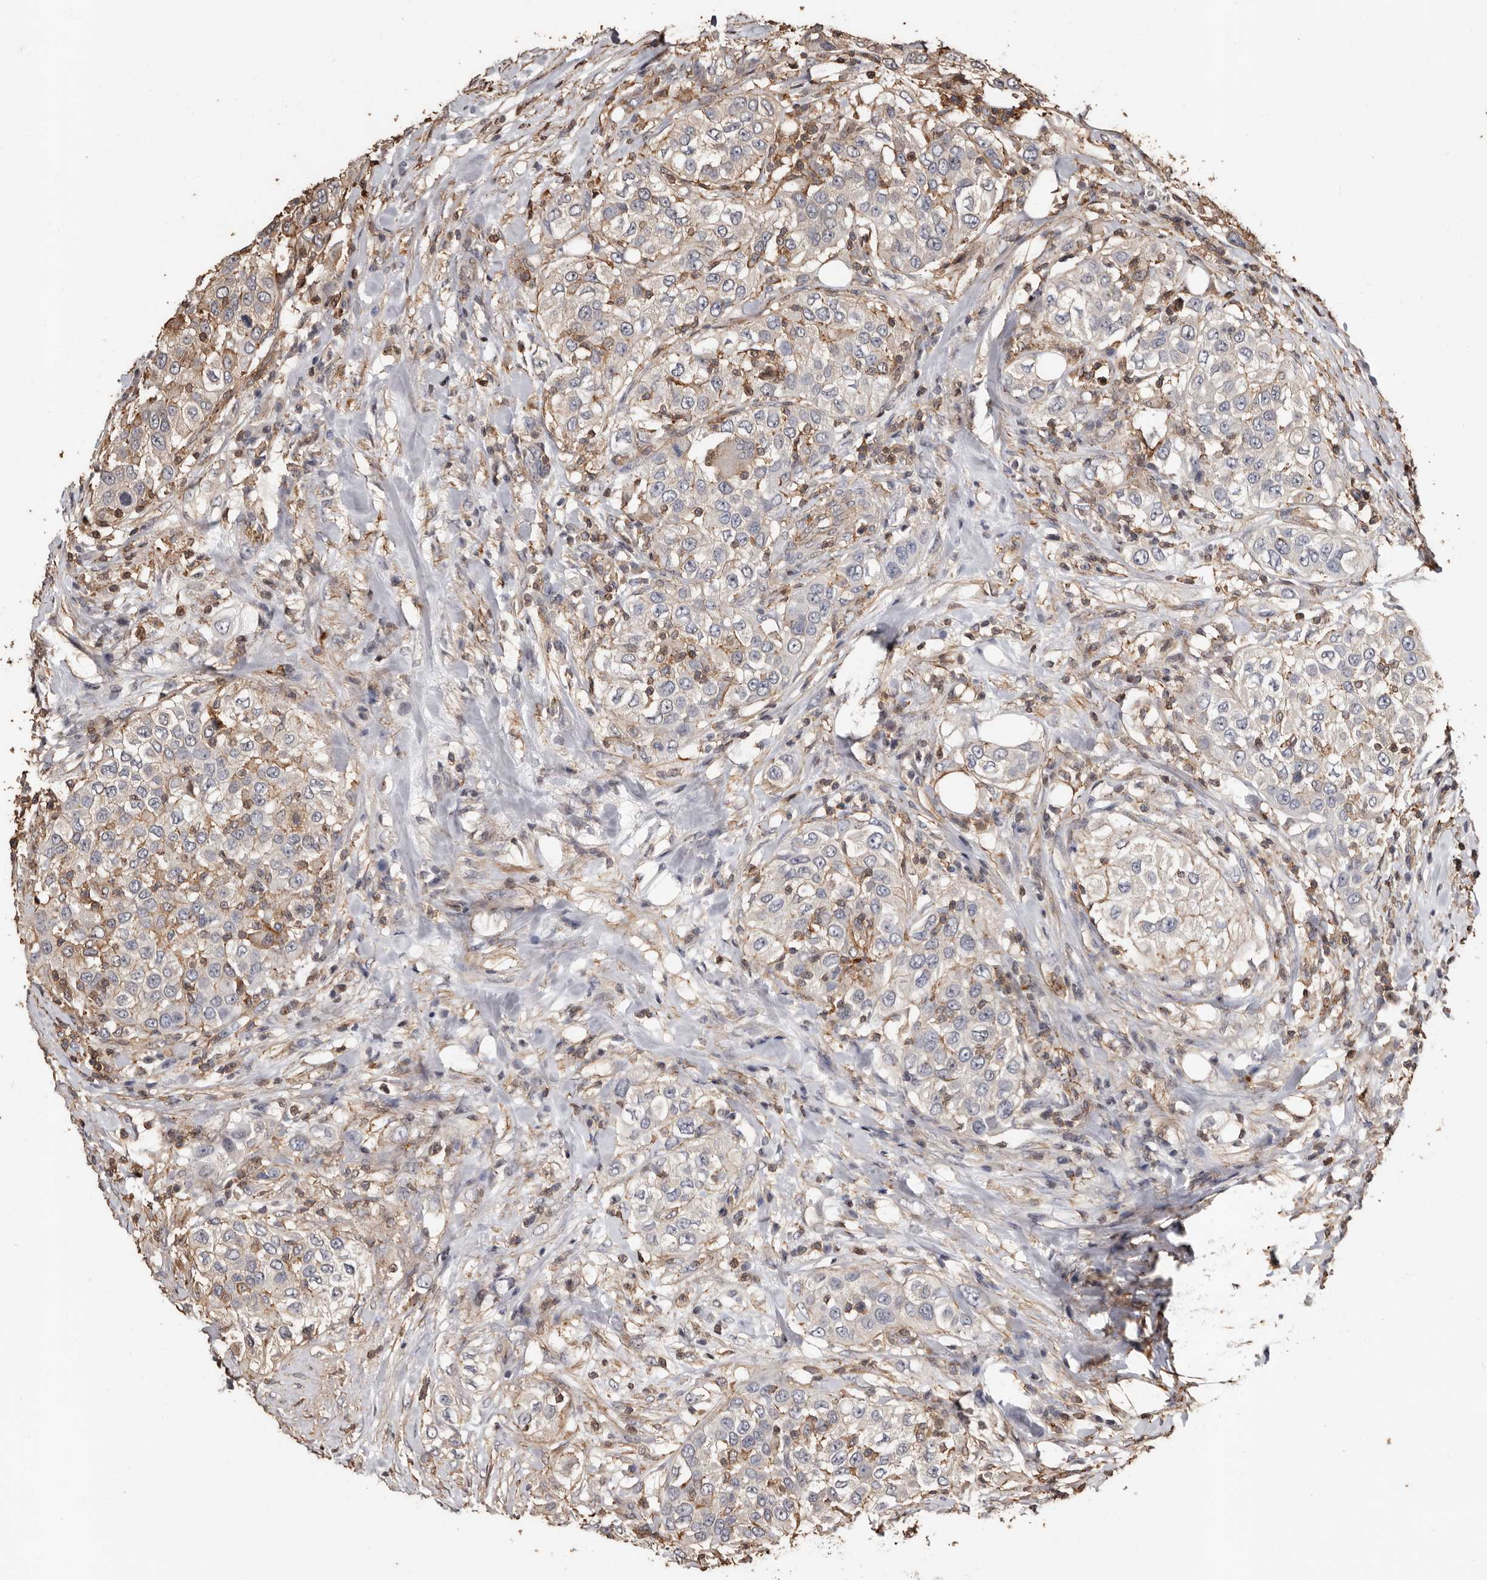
{"staining": {"intensity": "weak", "quantity": "<25%", "location": "cytoplasmic/membranous"}, "tissue": "urothelial cancer", "cell_type": "Tumor cells", "image_type": "cancer", "snomed": [{"axis": "morphology", "description": "Urothelial carcinoma, High grade"}, {"axis": "topography", "description": "Urinary bladder"}], "caption": "The image exhibits no staining of tumor cells in urothelial cancer.", "gene": "GSK3A", "patient": {"sex": "female", "age": 80}}